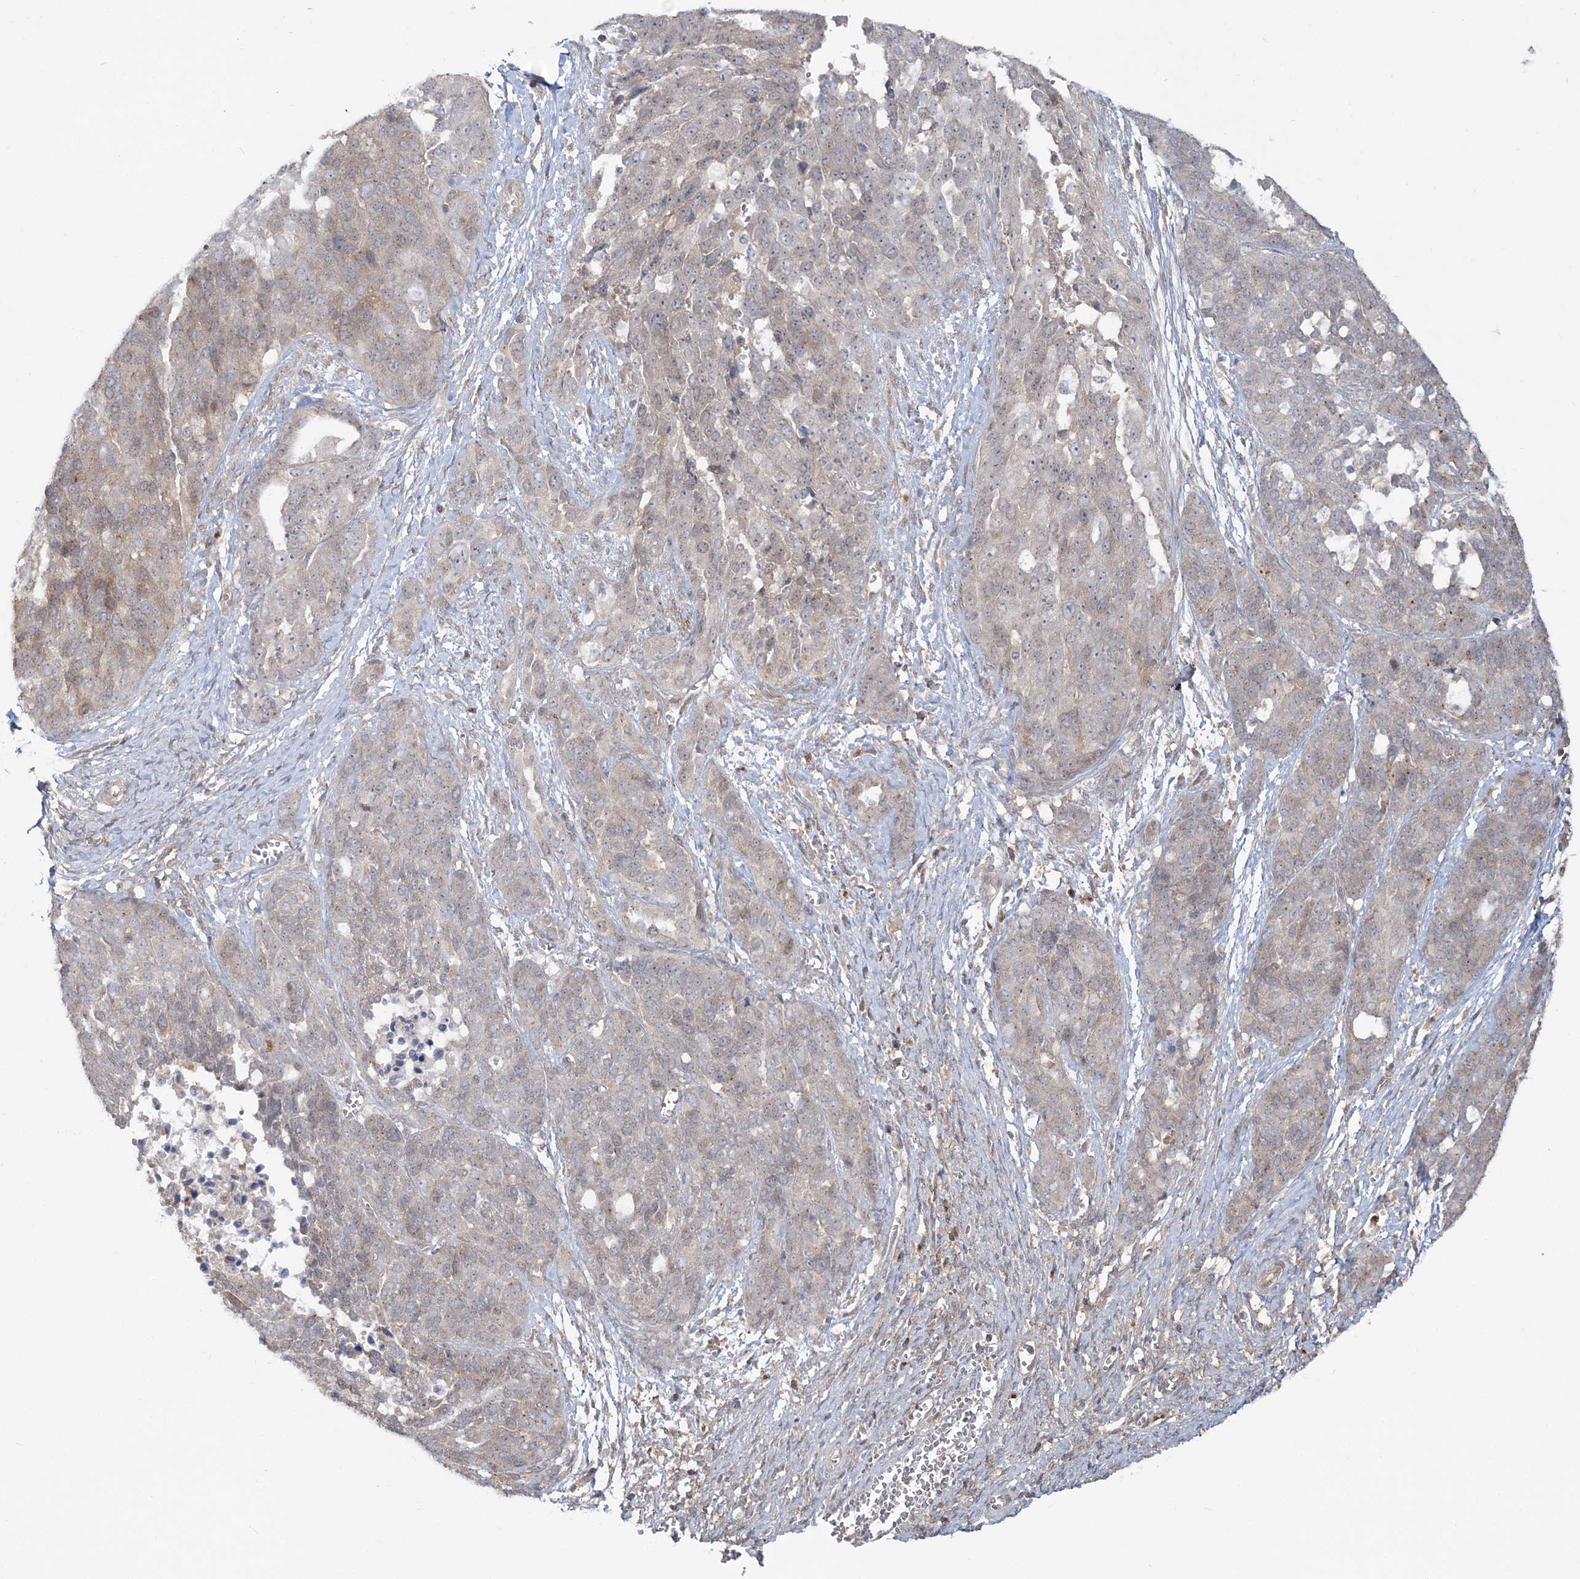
{"staining": {"intensity": "weak", "quantity": "<25%", "location": "cytoplasmic/membranous"}, "tissue": "ovarian cancer", "cell_type": "Tumor cells", "image_type": "cancer", "snomed": [{"axis": "morphology", "description": "Cystadenocarcinoma, serous, NOS"}, {"axis": "topography", "description": "Ovary"}], "caption": "IHC image of human serous cystadenocarcinoma (ovarian) stained for a protein (brown), which reveals no expression in tumor cells. (Immunohistochemistry, brightfield microscopy, high magnification).", "gene": "MOCS2", "patient": {"sex": "female", "age": 44}}